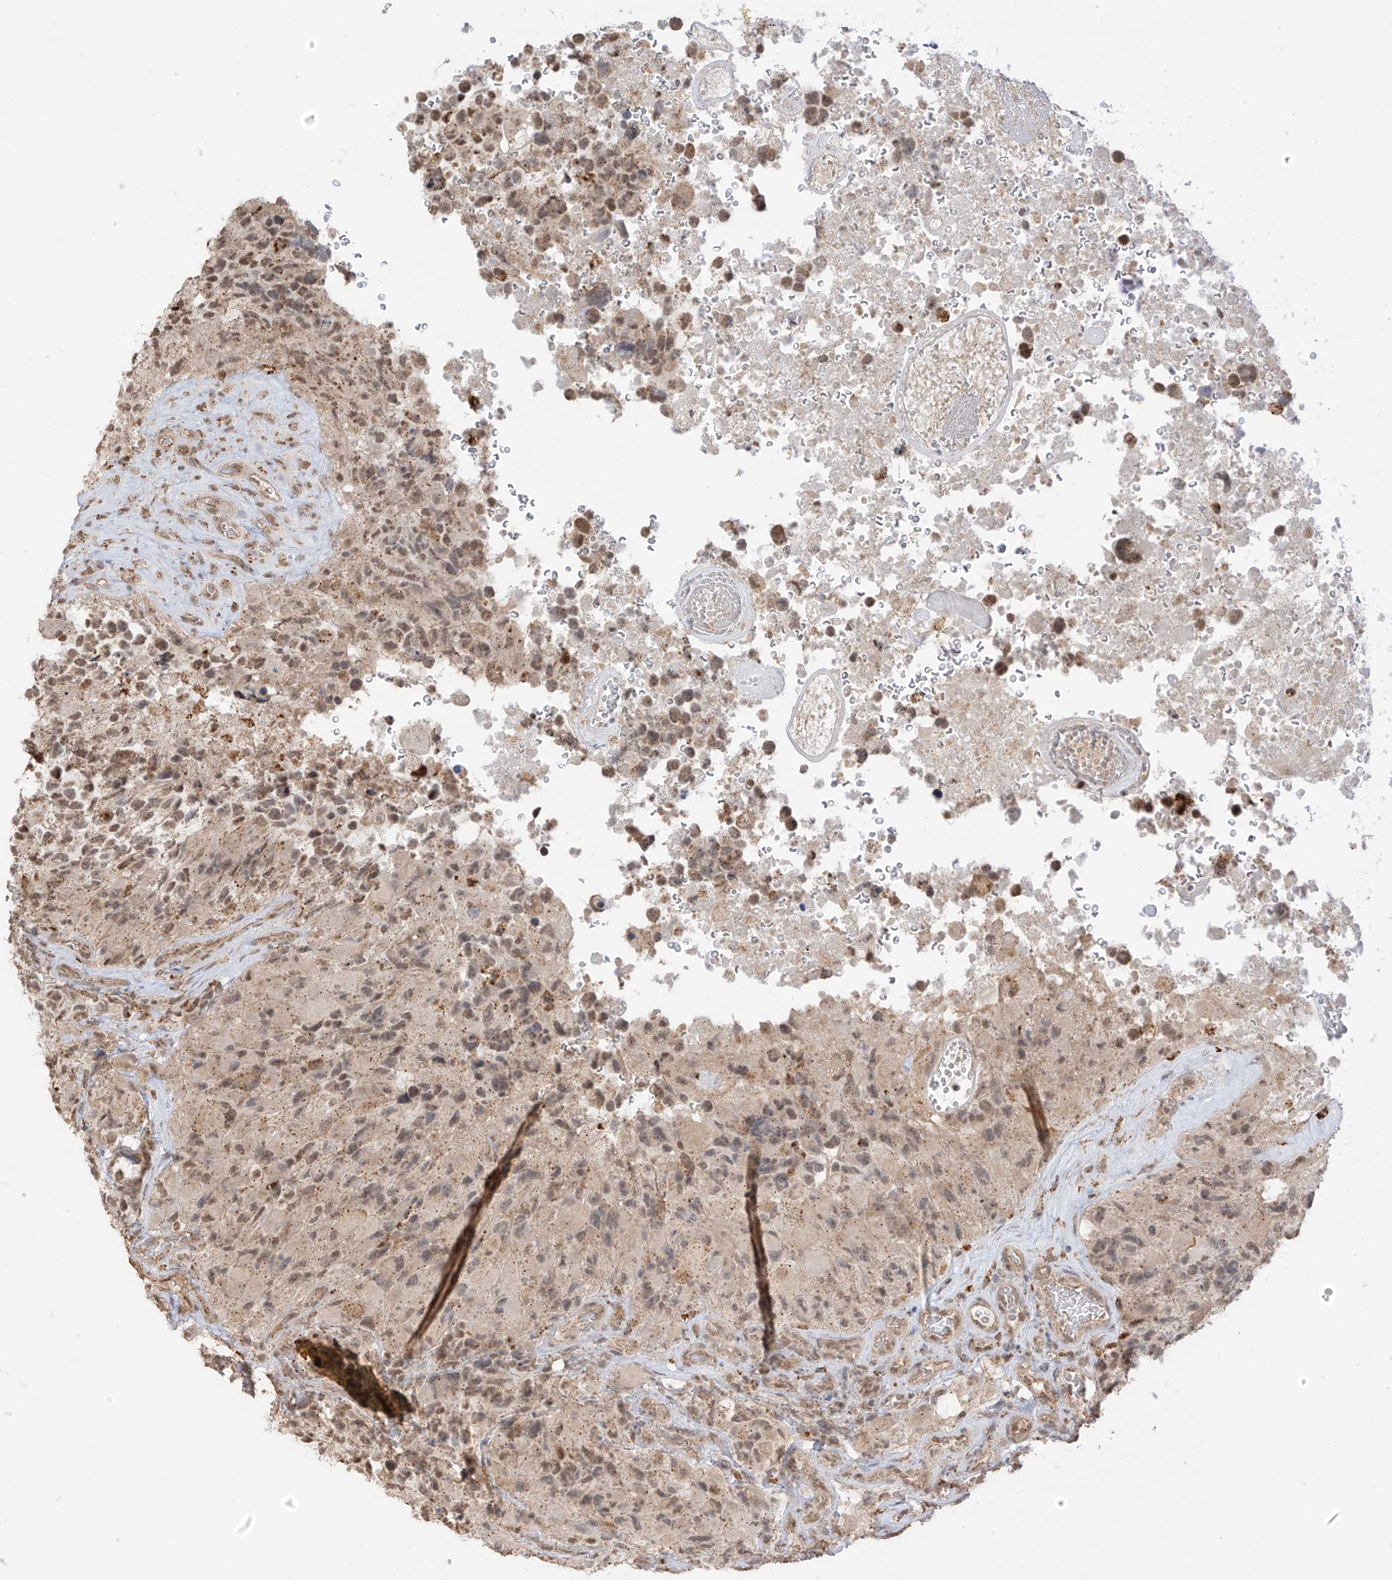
{"staining": {"intensity": "weak", "quantity": "25%-75%", "location": "cytoplasmic/membranous"}, "tissue": "glioma", "cell_type": "Tumor cells", "image_type": "cancer", "snomed": [{"axis": "morphology", "description": "Glioma, malignant, High grade"}, {"axis": "topography", "description": "Brain"}], "caption": "About 25%-75% of tumor cells in malignant glioma (high-grade) show weak cytoplasmic/membranous protein staining as visualized by brown immunohistochemical staining.", "gene": "N4BP3", "patient": {"sex": "male", "age": 69}}